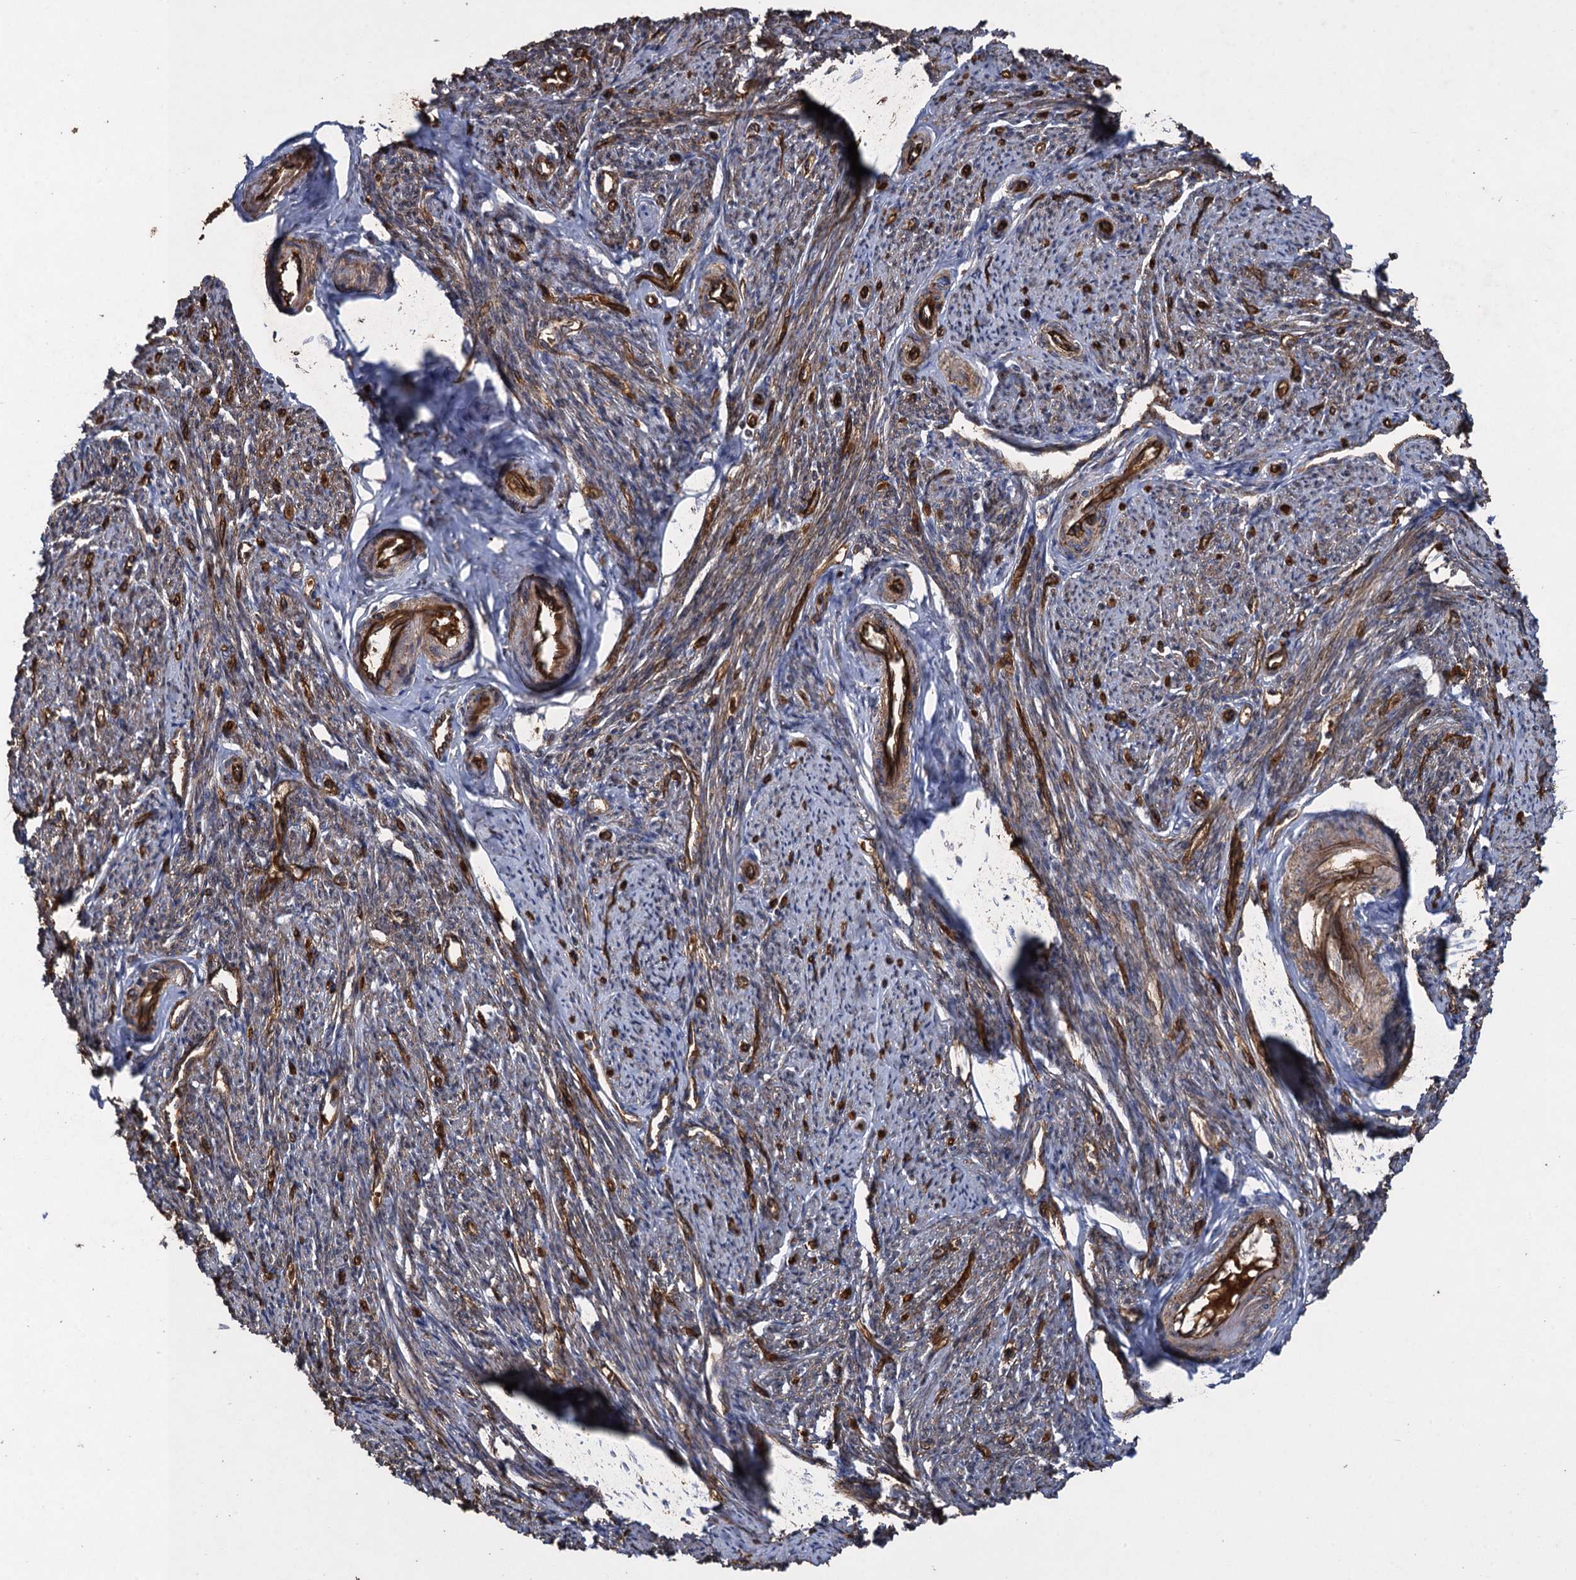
{"staining": {"intensity": "moderate", "quantity": ">75%", "location": "cytoplasmic/membranous"}, "tissue": "smooth muscle", "cell_type": "Smooth muscle cells", "image_type": "normal", "snomed": [{"axis": "morphology", "description": "Normal tissue, NOS"}, {"axis": "topography", "description": "Smooth muscle"}, {"axis": "topography", "description": "Uterus"}], "caption": "Immunohistochemistry image of unremarkable smooth muscle: smooth muscle stained using IHC reveals medium levels of moderate protein expression localized specifically in the cytoplasmic/membranous of smooth muscle cells, appearing as a cytoplasmic/membranous brown color.", "gene": "TXNDC11", "patient": {"sex": "female", "age": 59}}